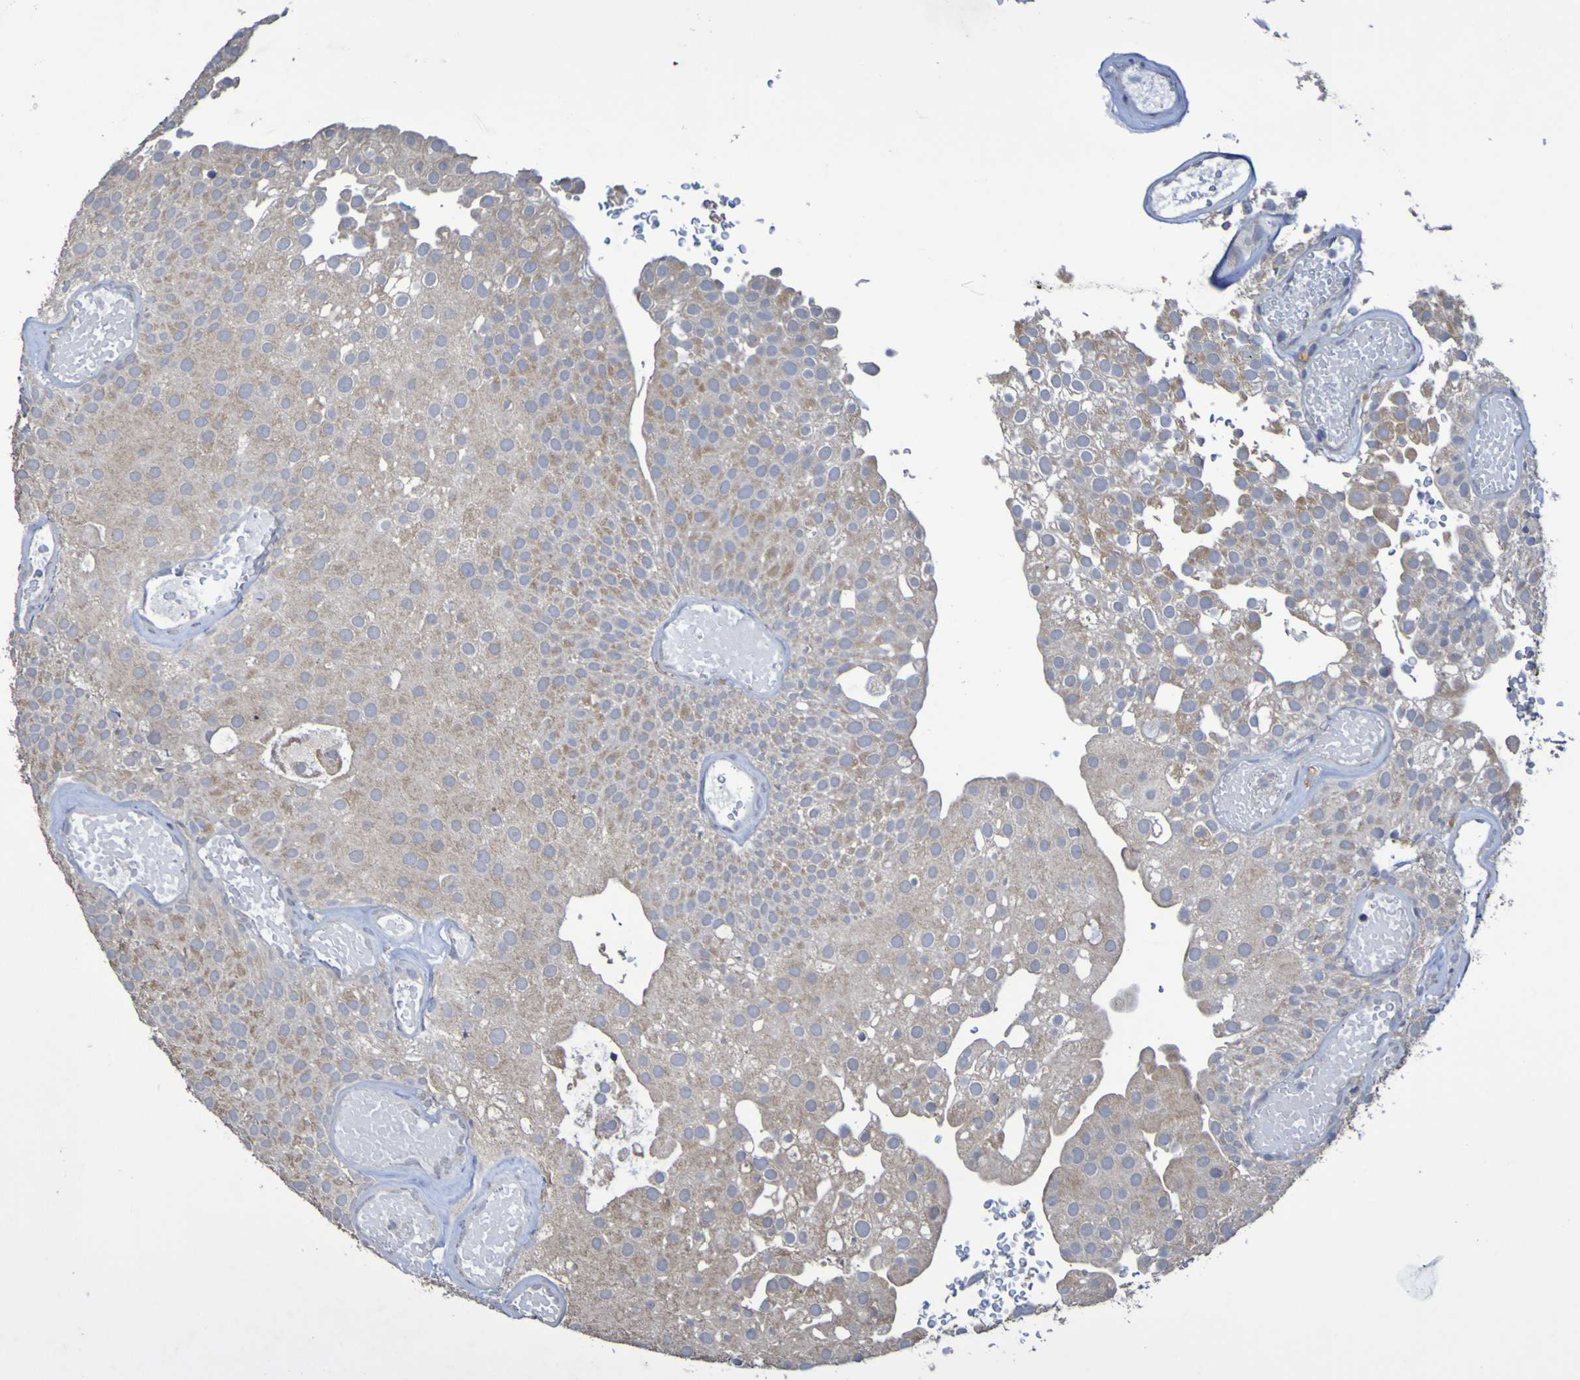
{"staining": {"intensity": "weak", "quantity": ">75%", "location": "cytoplasmic/membranous"}, "tissue": "urothelial cancer", "cell_type": "Tumor cells", "image_type": "cancer", "snomed": [{"axis": "morphology", "description": "Urothelial carcinoma, Low grade"}, {"axis": "topography", "description": "Urinary bladder"}], "caption": "Protein expression analysis of human urothelial cancer reveals weak cytoplasmic/membranous staining in approximately >75% of tumor cells.", "gene": "C3orf18", "patient": {"sex": "male", "age": 78}}